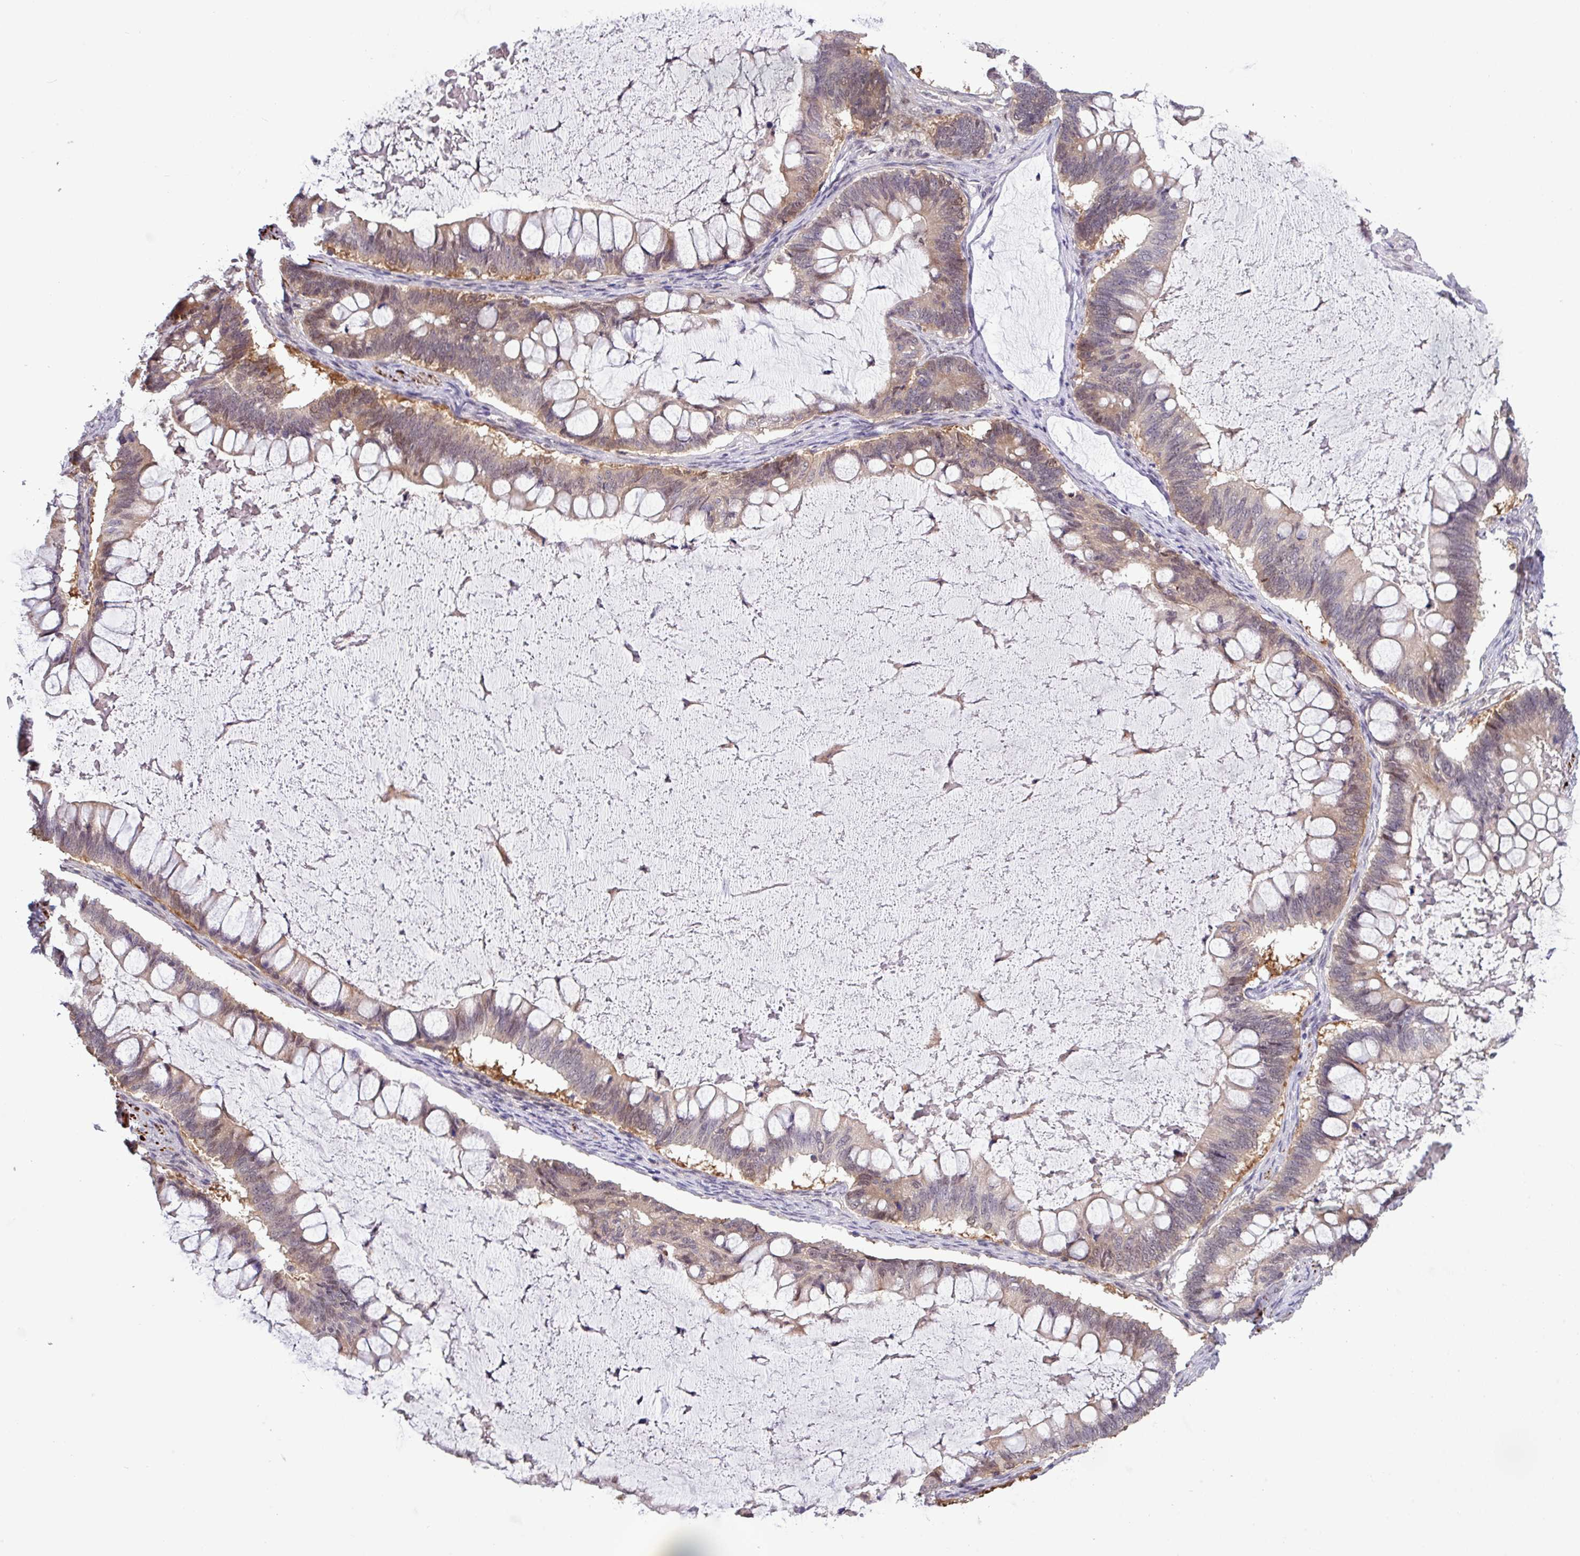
{"staining": {"intensity": "weak", "quantity": "25%-75%", "location": "cytoplasmic/membranous,nuclear"}, "tissue": "ovarian cancer", "cell_type": "Tumor cells", "image_type": "cancer", "snomed": [{"axis": "morphology", "description": "Cystadenocarcinoma, mucinous, NOS"}, {"axis": "topography", "description": "Ovary"}], "caption": "This is a histology image of immunohistochemistry (IHC) staining of ovarian cancer, which shows weak expression in the cytoplasmic/membranous and nuclear of tumor cells.", "gene": "RIPPLY1", "patient": {"sex": "female", "age": 61}}